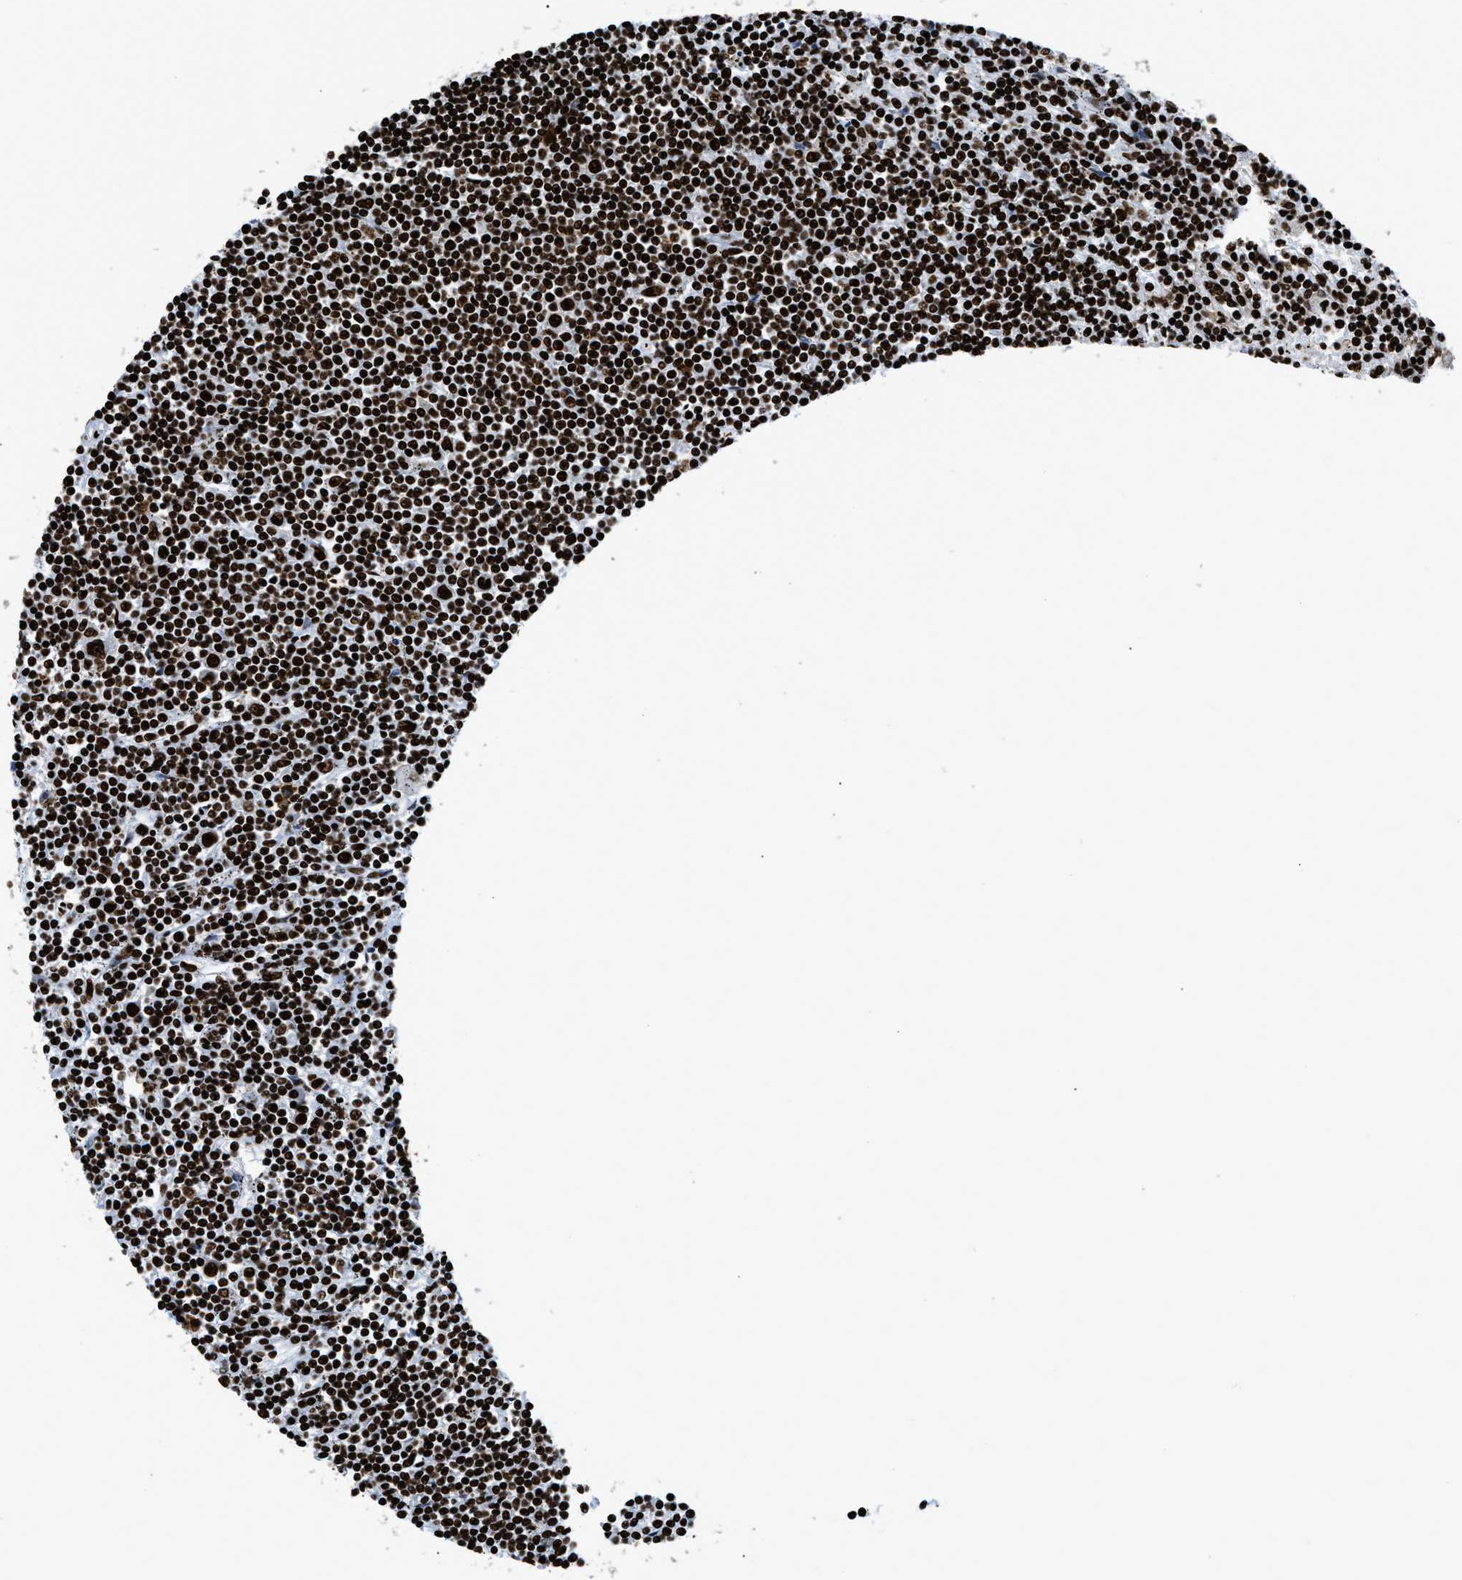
{"staining": {"intensity": "strong", "quantity": ">75%", "location": "nuclear"}, "tissue": "lymphoma", "cell_type": "Tumor cells", "image_type": "cancer", "snomed": [{"axis": "morphology", "description": "Malignant lymphoma, non-Hodgkin's type, Low grade"}, {"axis": "topography", "description": "Spleen"}], "caption": "A micrograph showing strong nuclear positivity in approximately >75% of tumor cells in lymphoma, as visualized by brown immunohistochemical staining.", "gene": "HNRNPM", "patient": {"sex": "male", "age": 76}}